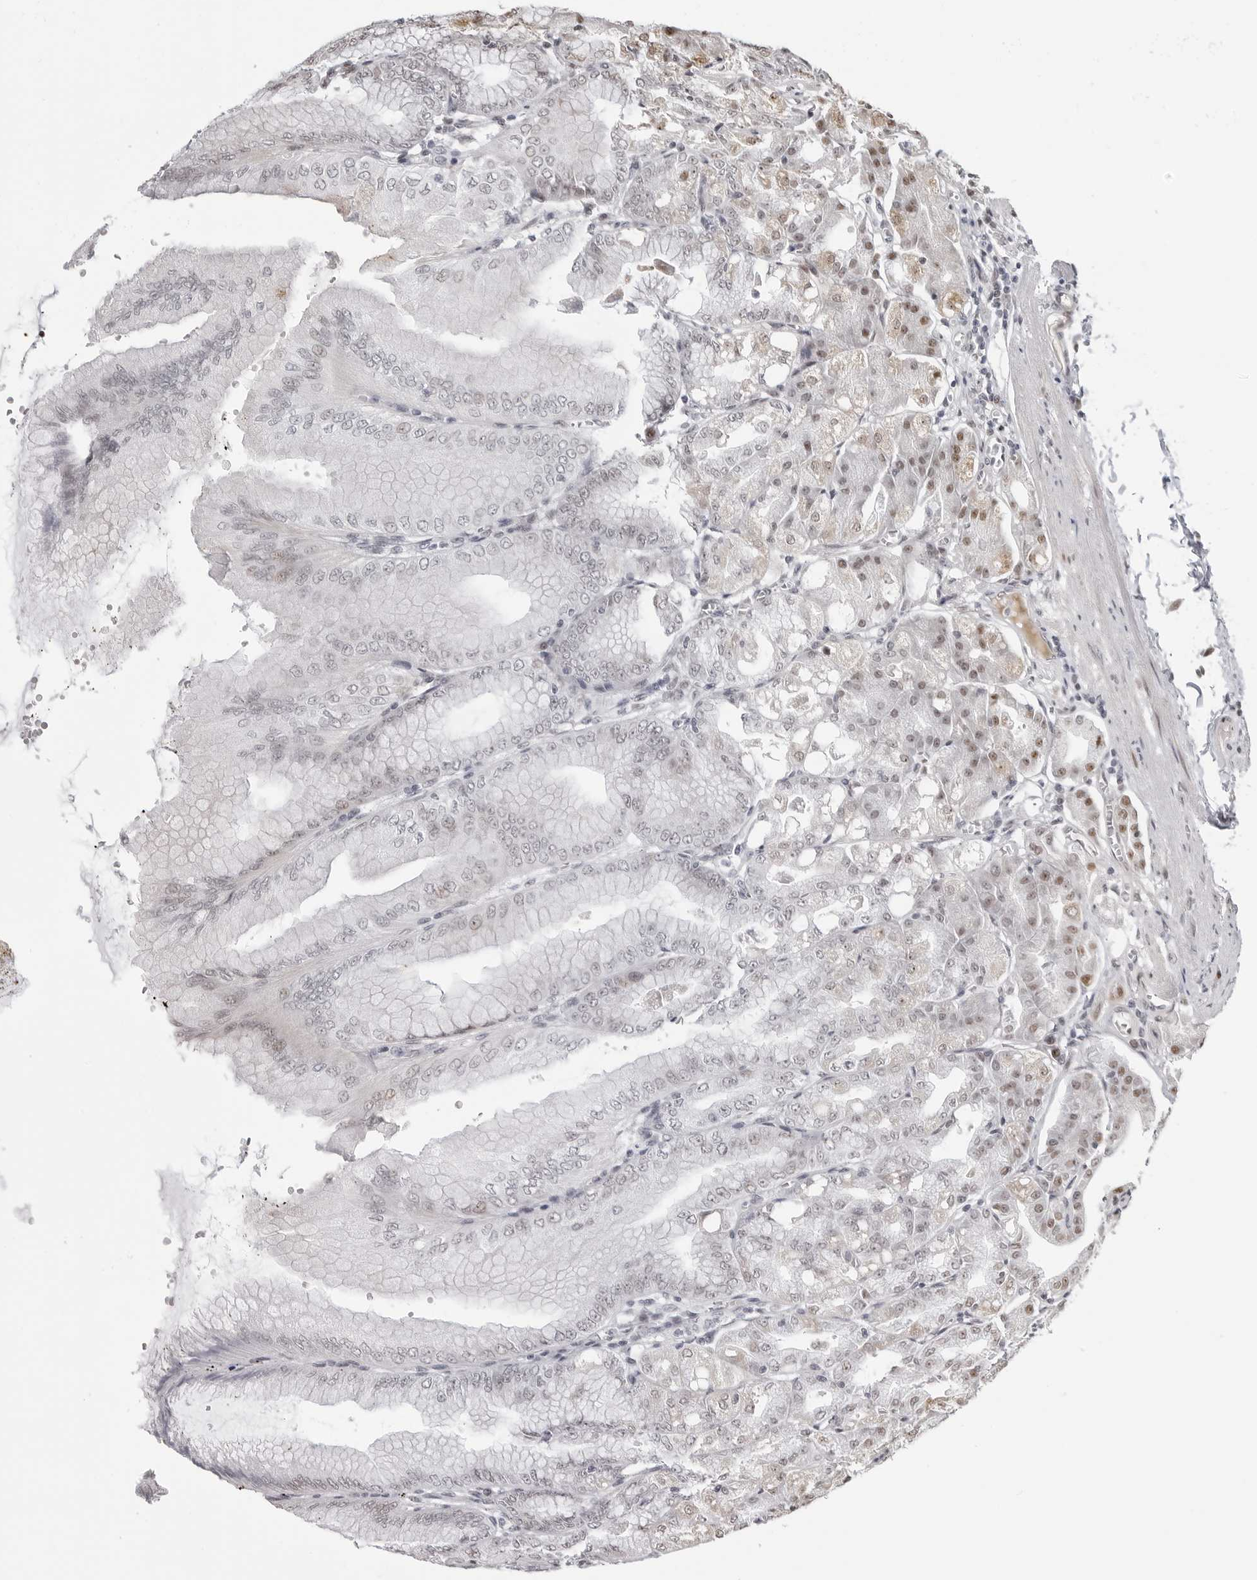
{"staining": {"intensity": "weak", "quantity": "<25%", "location": "nuclear"}, "tissue": "stomach", "cell_type": "Glandular cells", "image_type": "normal", "snomed": [{"axis": "morphology", "description": "Normal tissue, NOS"}, {"axis": "topography", "description": "Stomach, lower"}], "caption": "DAB (3,3'-diaminobenzidine) immunohistochemical staining of normal human stomach displays no significant staining in glandular cells. (DAB IHC with hematoxylin counter stain).", "gene": "PHF3", "patient": {"sex": "male", "age": 71}}